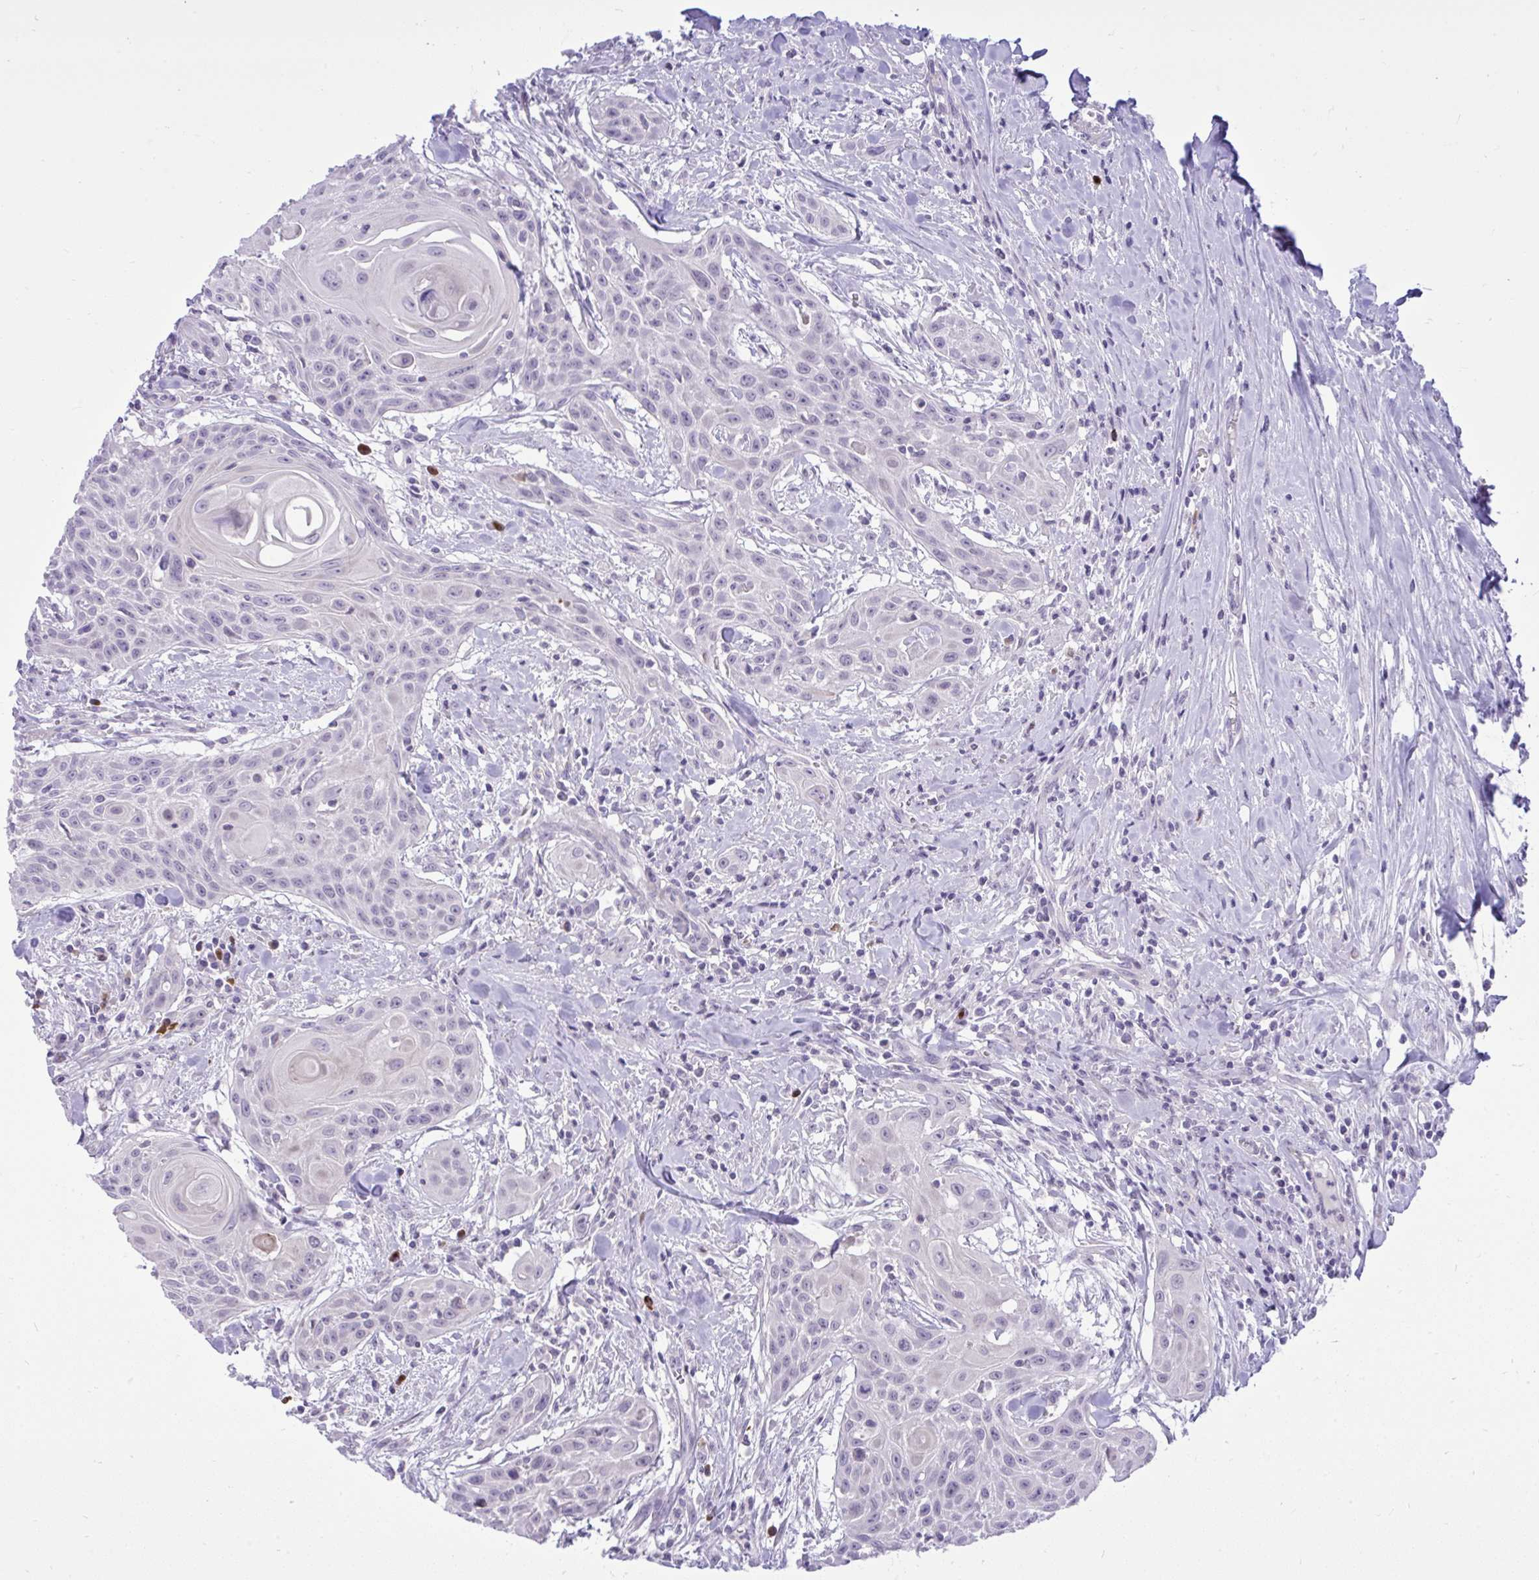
{"staining": {"intensity": "negative", "quantity": "none", "location": "none"}, "tissue": "head and neck cancer", "cell_type": "Tumor cells", "image_type": "cancer", "snomed": [{"axis": "morphology", "description": "Squamous cell carcinoma, NOS"}, {"axis": "topography", "description": "Lymph node"}, {"axis": "topography", "description": "Salivary gland"}, {"axis": "topography", "description": "Head-Neck"}], "caption": "Immunohistochemistry of human head and neck squamous cell carcinoma displays no expression in tumor cells.", "gene": "SPAG1", "patient": {"sex": "female", "age": 74}}